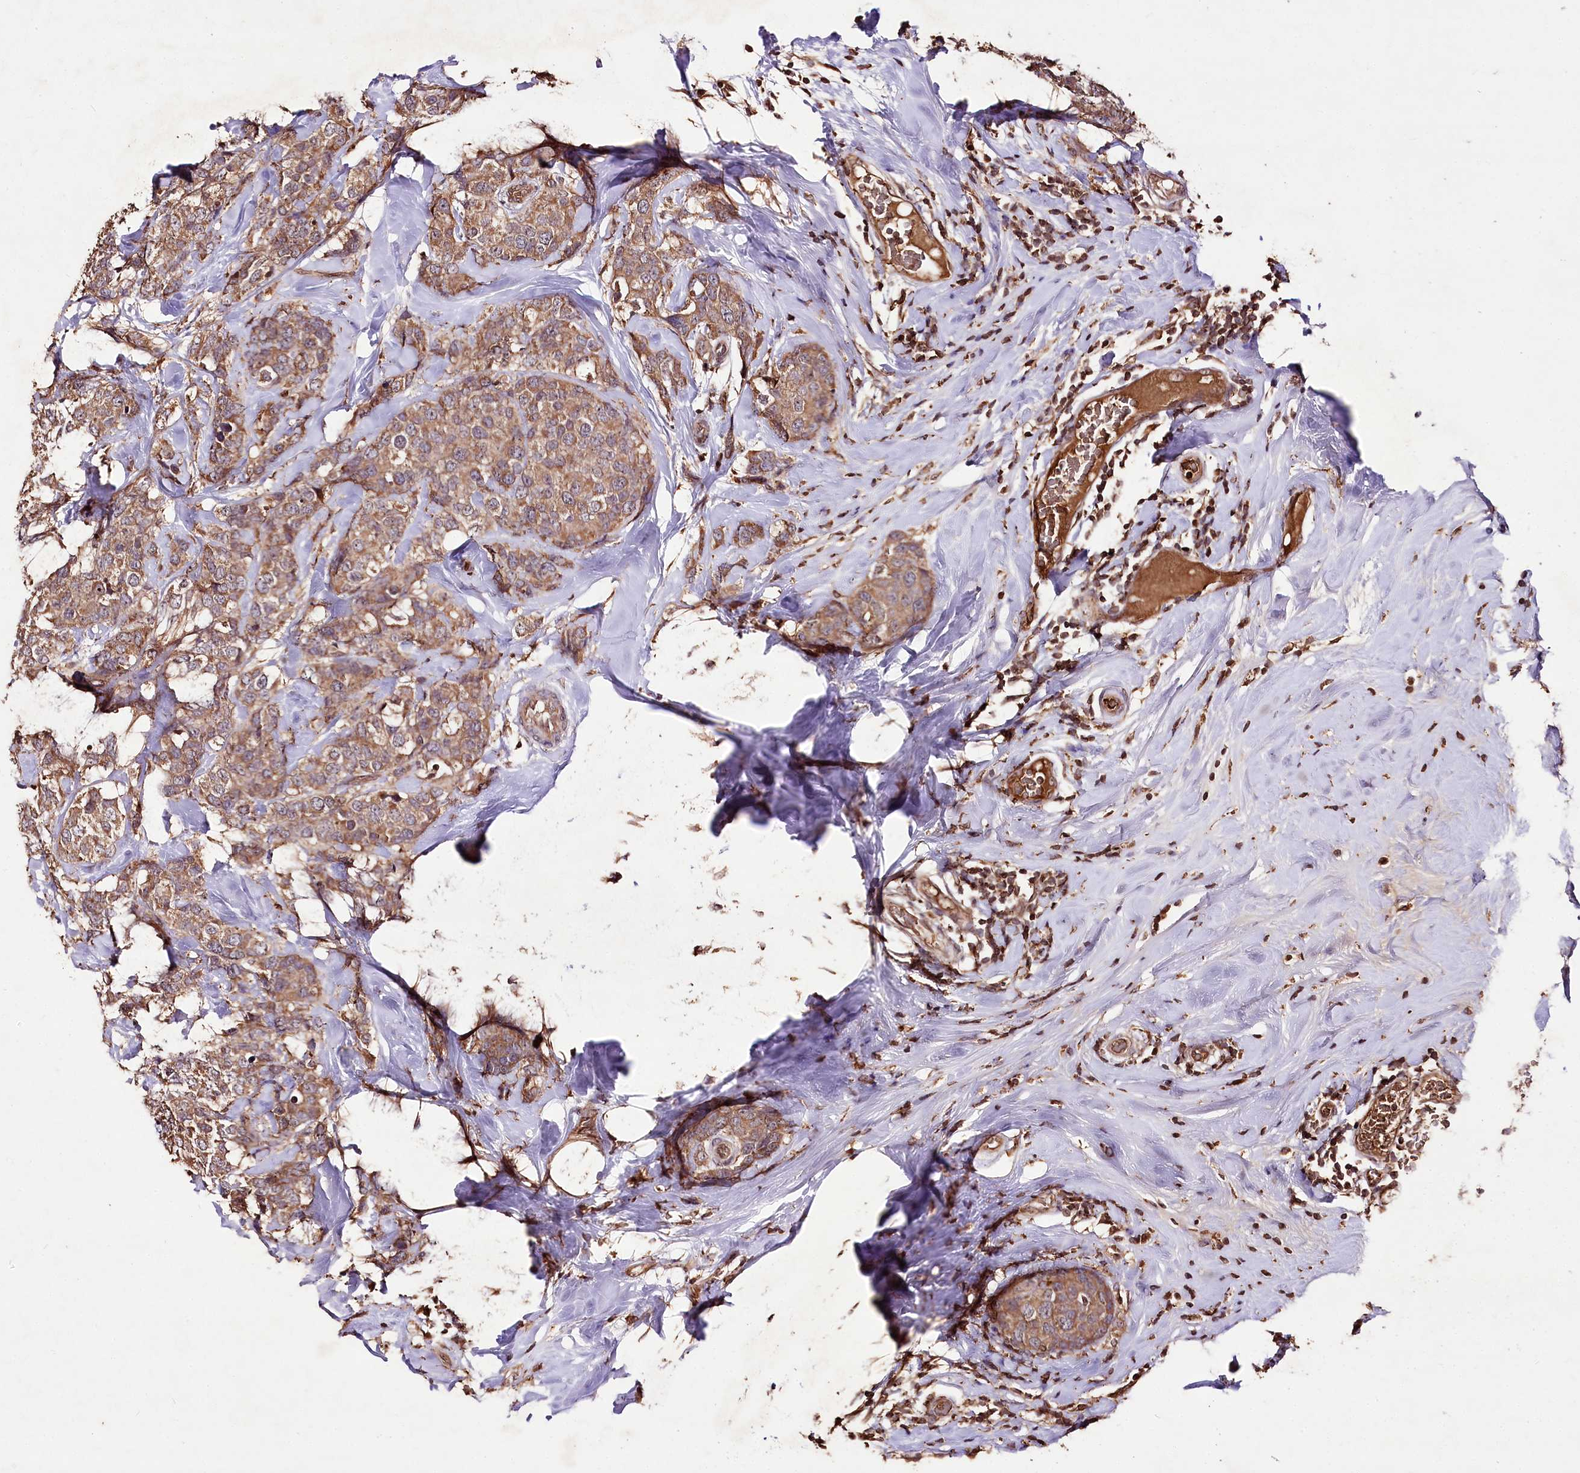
{"staining": {"intensity": "moderate", "quantity": ">75%", "location": "cytoplasmic/membranous"}, "tissue": "breast cancer", "cell_type": "Tumor cells", "image_type": "cancer", "snomed": [{"axis": "morphology", "description": "Lobular carcinoma"}, {"axis": "topography", "description": "Breast"}], "caption": "IHC micrograph of breast cancer (lobular carcinoma) stained for a protein (brown), which reveals medium levels of moderate cytoplasmic/membranous staining in about >75% of tumor cells.", "gene": "FAM53B", "patient": {"sex": "female", "age": 59}}